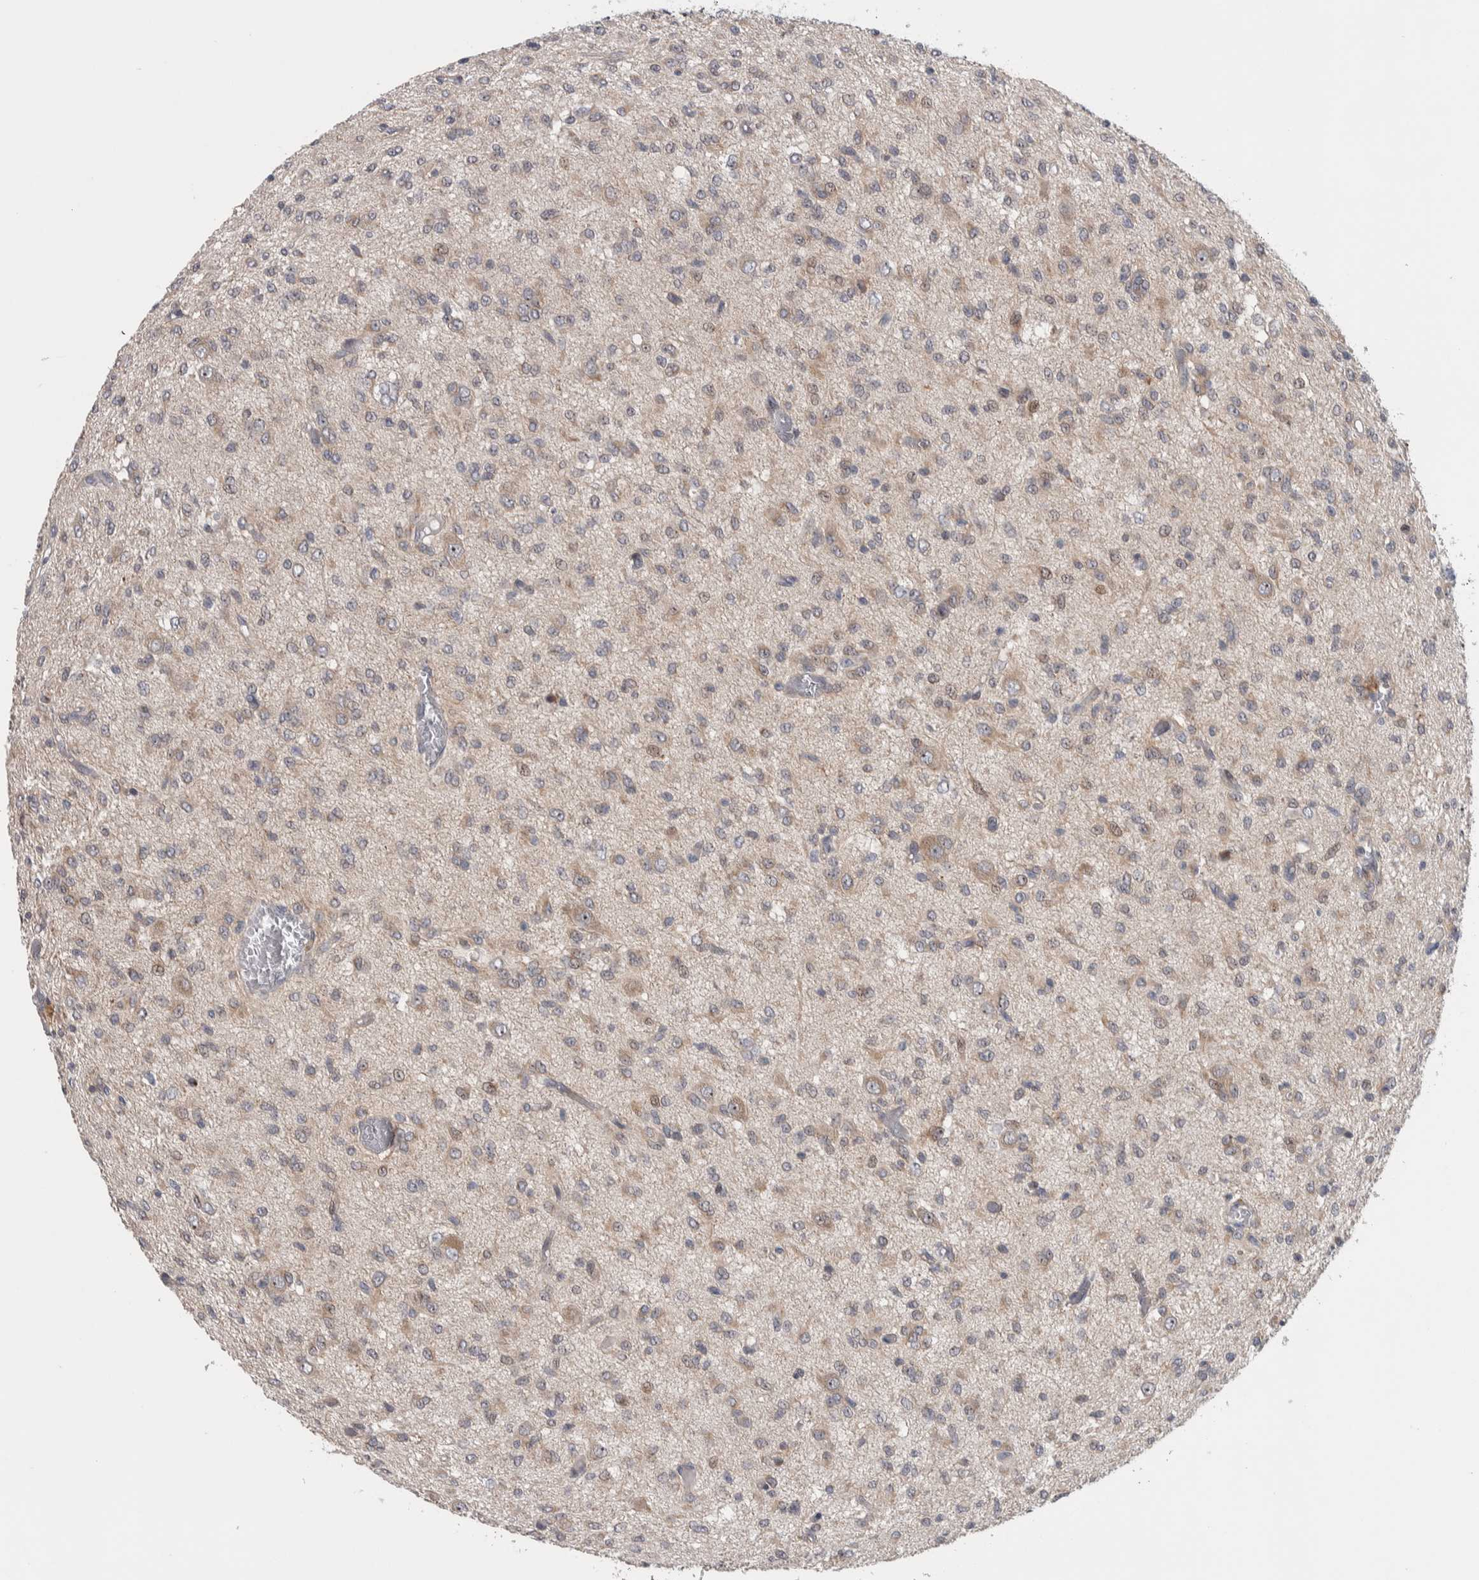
{"staining": {"intensity": "moderate", "quantity": "<25%", "location": "nuclear"}, "tissue": "glioma", "cell_type": "Tumor cells", "image_type": "cancer", "snomed": [{"axis": "morphology", "description": "Glioma, malignant, High grade"}, {"axis": "topography", "description": "Brain"}], "caption": "Brown immunohistochemical staining in human glioma displays moderate nuclear staining in about <25% of tumor cells.", "gene": "PRRG4", "patient": {"sex": "female", "age": 59}}